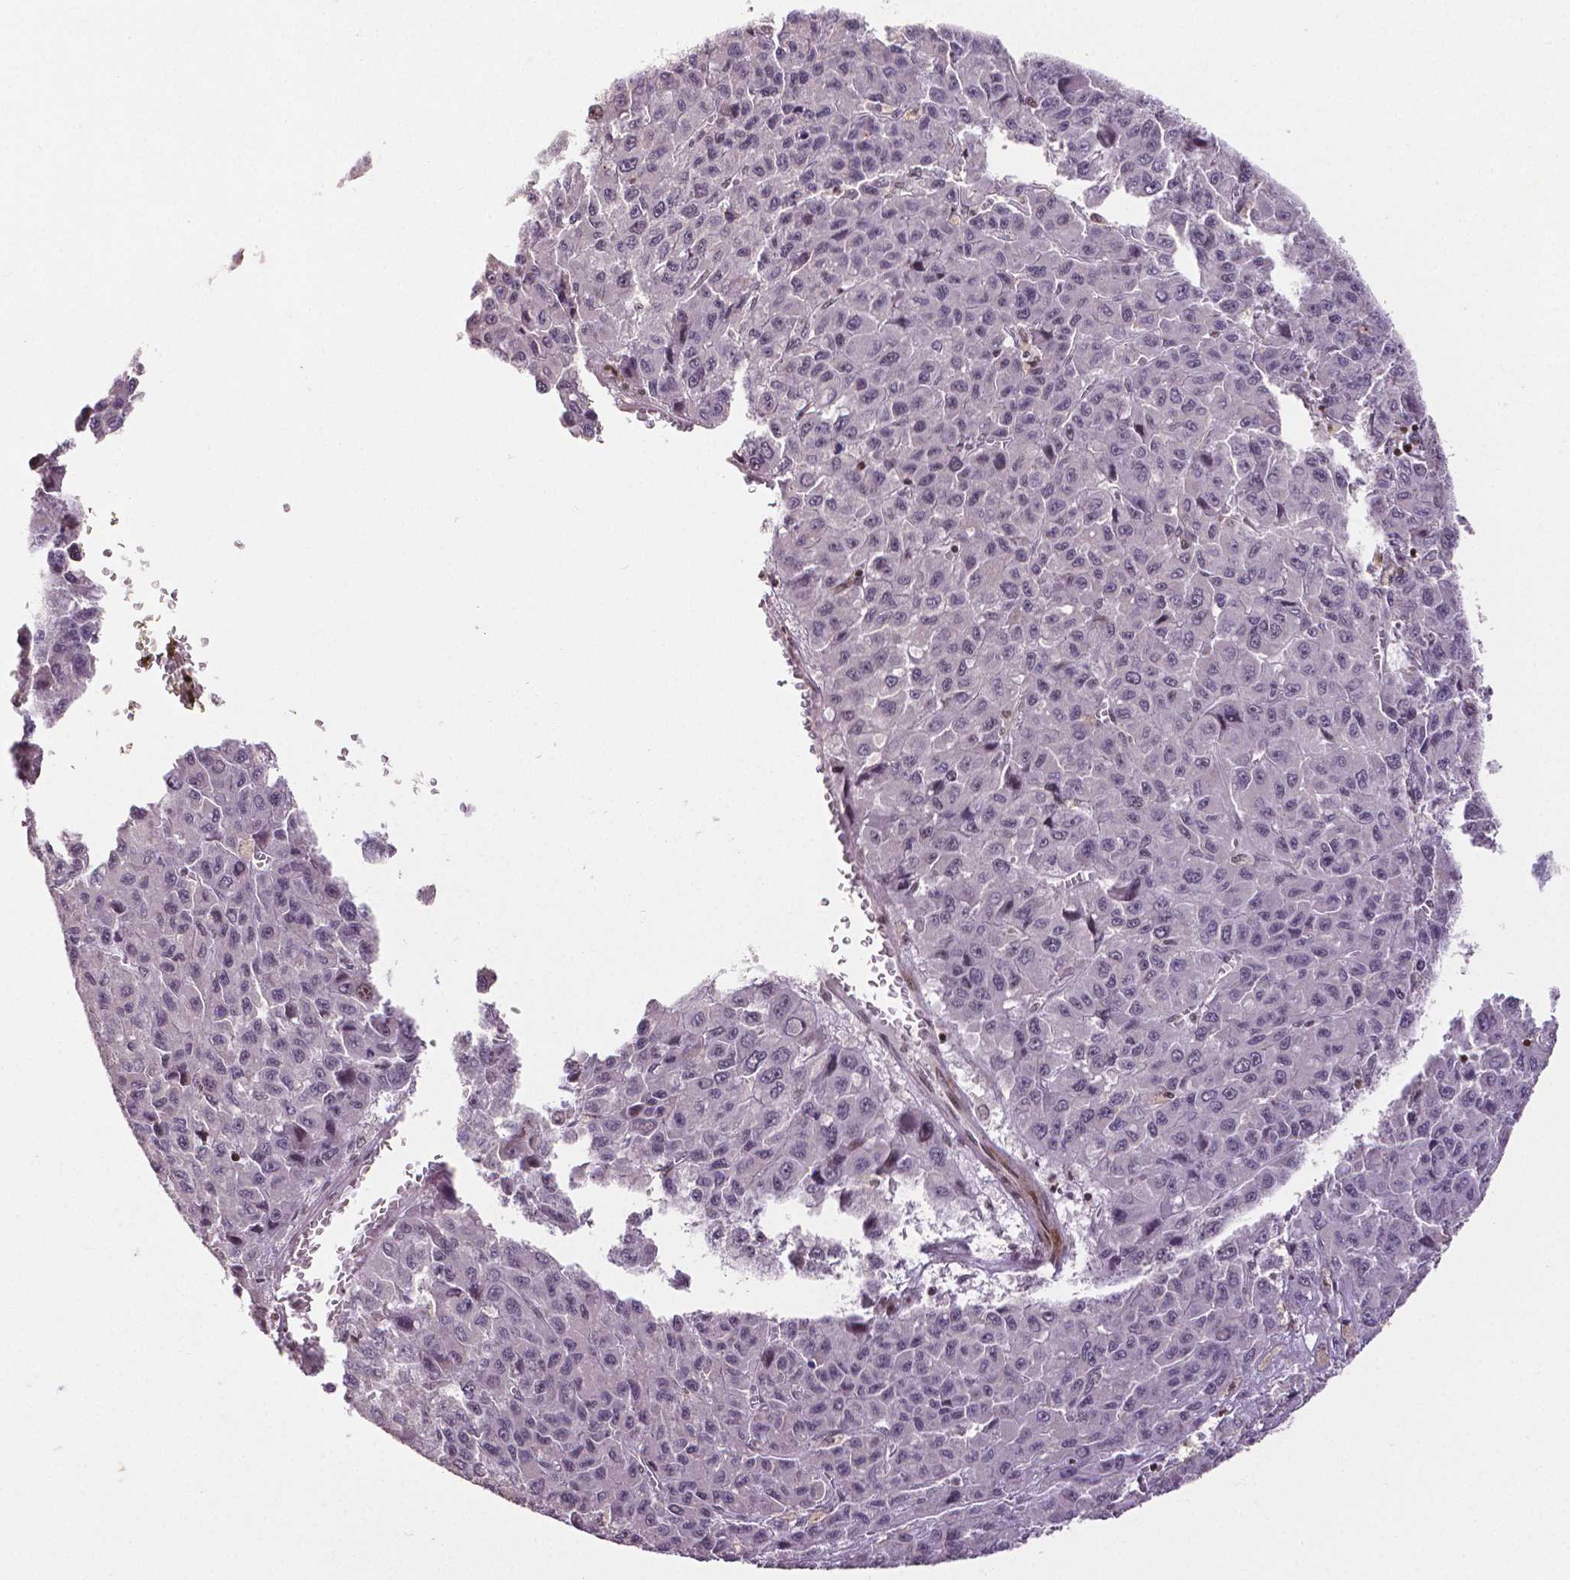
{"staining": {"intensity": "negative", "quantity": "none", "location": "none"}, "tissue": "liver cancer", "cell_type": "Tumor cells", "image_type": "cancer", "snomed": [{"axis": "morphology", "description": "Carcinoma, Hepatocellular, NOS"}, {"axis": "topography", "description": "Liver"}], "caption": "Liver cancer stained for a protein using immunohistochemistry (IHC) exhibits no expression tumor cells.", "gene": "CTCF", "patient": {"sex": "male", "age": 70}}